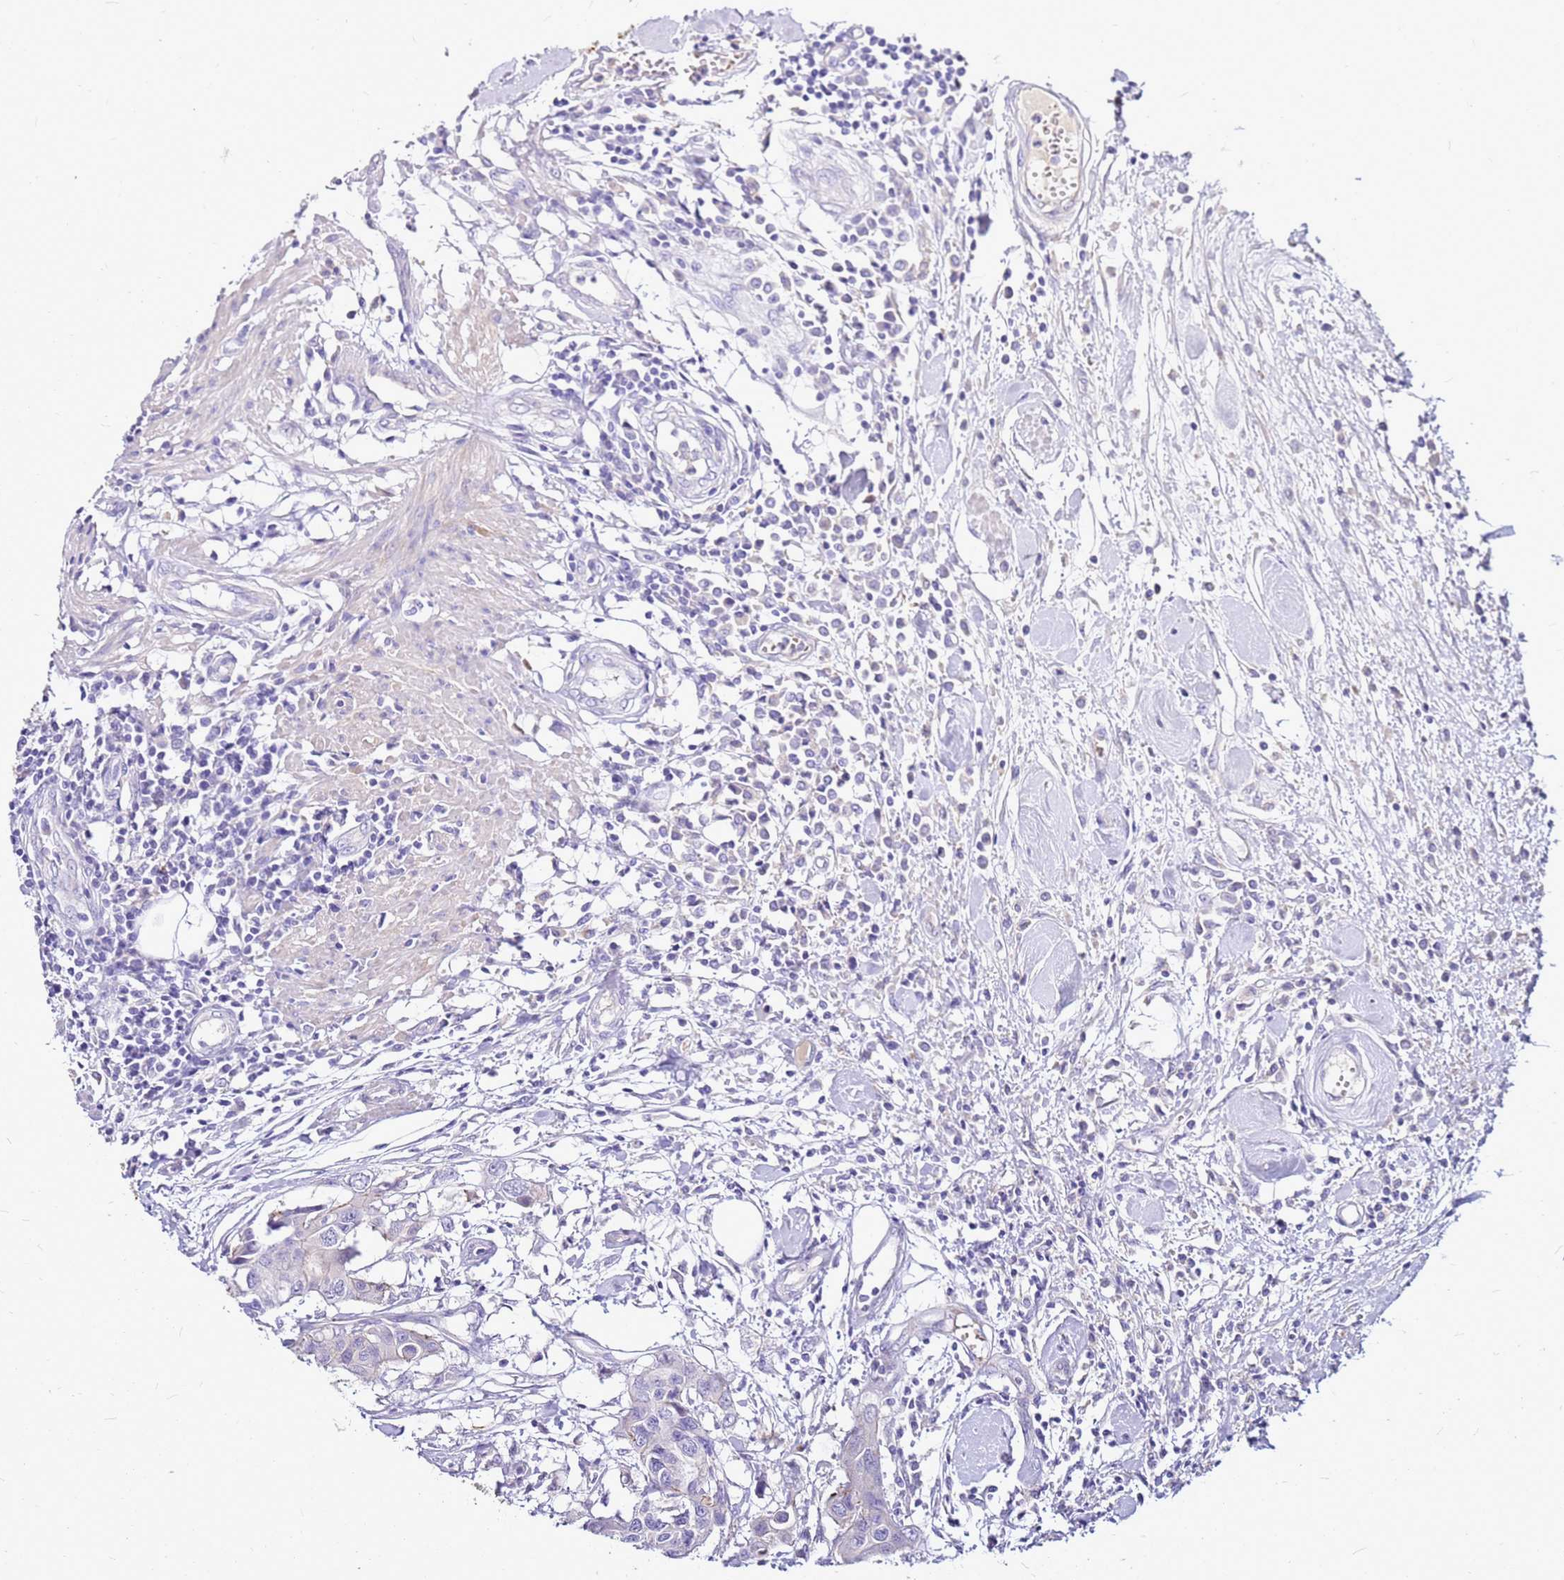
{"staining": {"intensity": "negative", "quantity": "none", "location": "none"}, "tissue": "colorectal cancer", "cell_type": "Tumor cells", "image_type": "cancer", "snomed": [{"axis": "morphology", "description": "Adenocarcinoma, NOS"}, {"axis": "topography", "description": "Colon"}], "caption": "A micrograph of colorectal adenocarcinoma stained for a protein shows no brown staining in tumor cells.", "gene": "DCDC2B", "patient": {"sex": "male", "age": 77}}